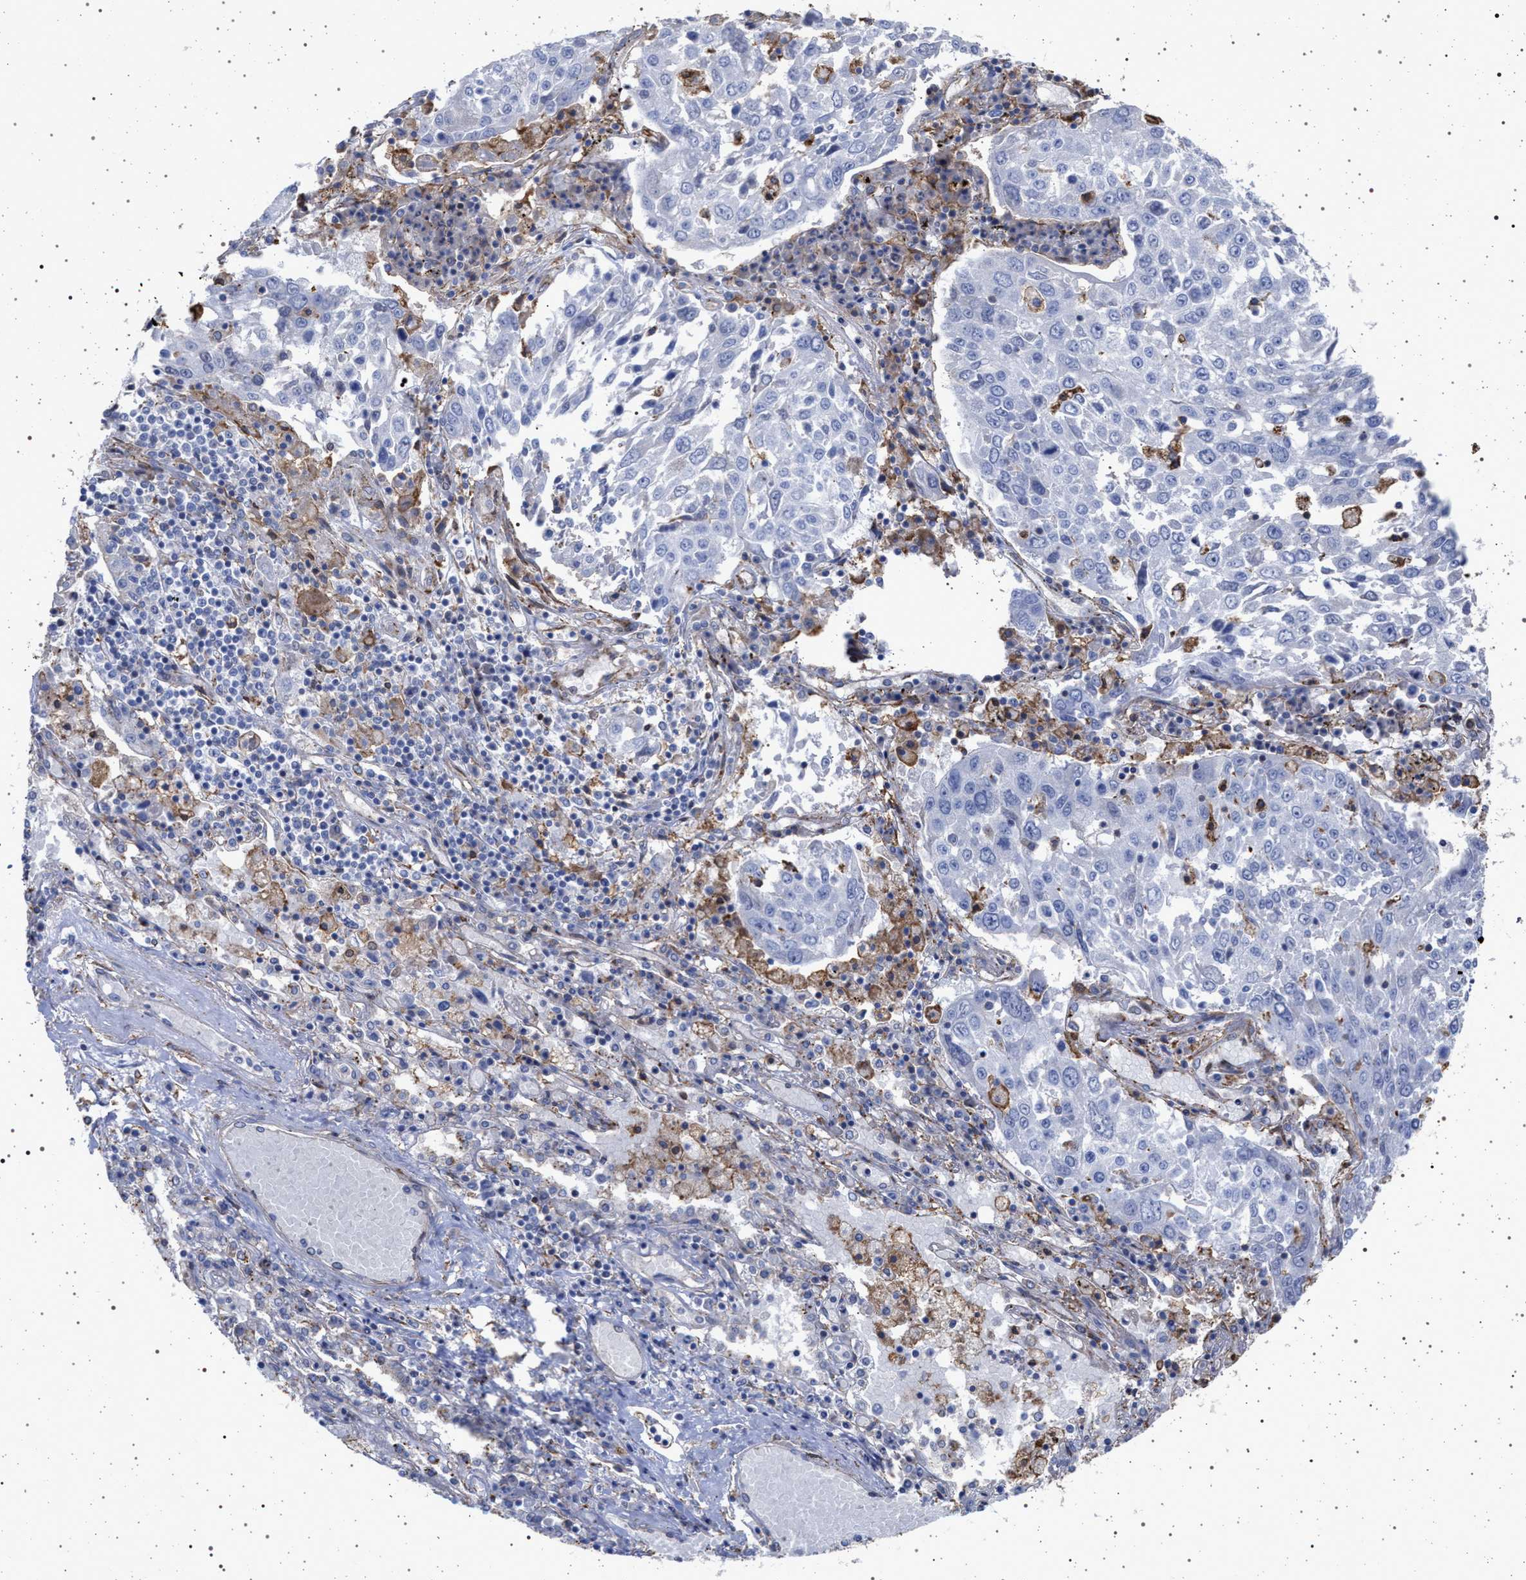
{"staining": {"intensity": "negative", "quantity": "none", "location": "none"}, "tissue": "lung cancer", "cell_type": "Tumor cells", "image_type": "cancer", "snomed": [{"axis": "morphology", "description": "Squamous cell carcinoma, NOS"}, {"axis": "topography", "description": "Lung"}], "caption": "Immunohistochemistry (IHC) of lung cancer demonstrates no staining in tumor cells. (Immunohistochemistry (IHC), brightfield microscopy, high magnification).", "gene": "PLG", "patient": {"sex": "male", "age": 65}}